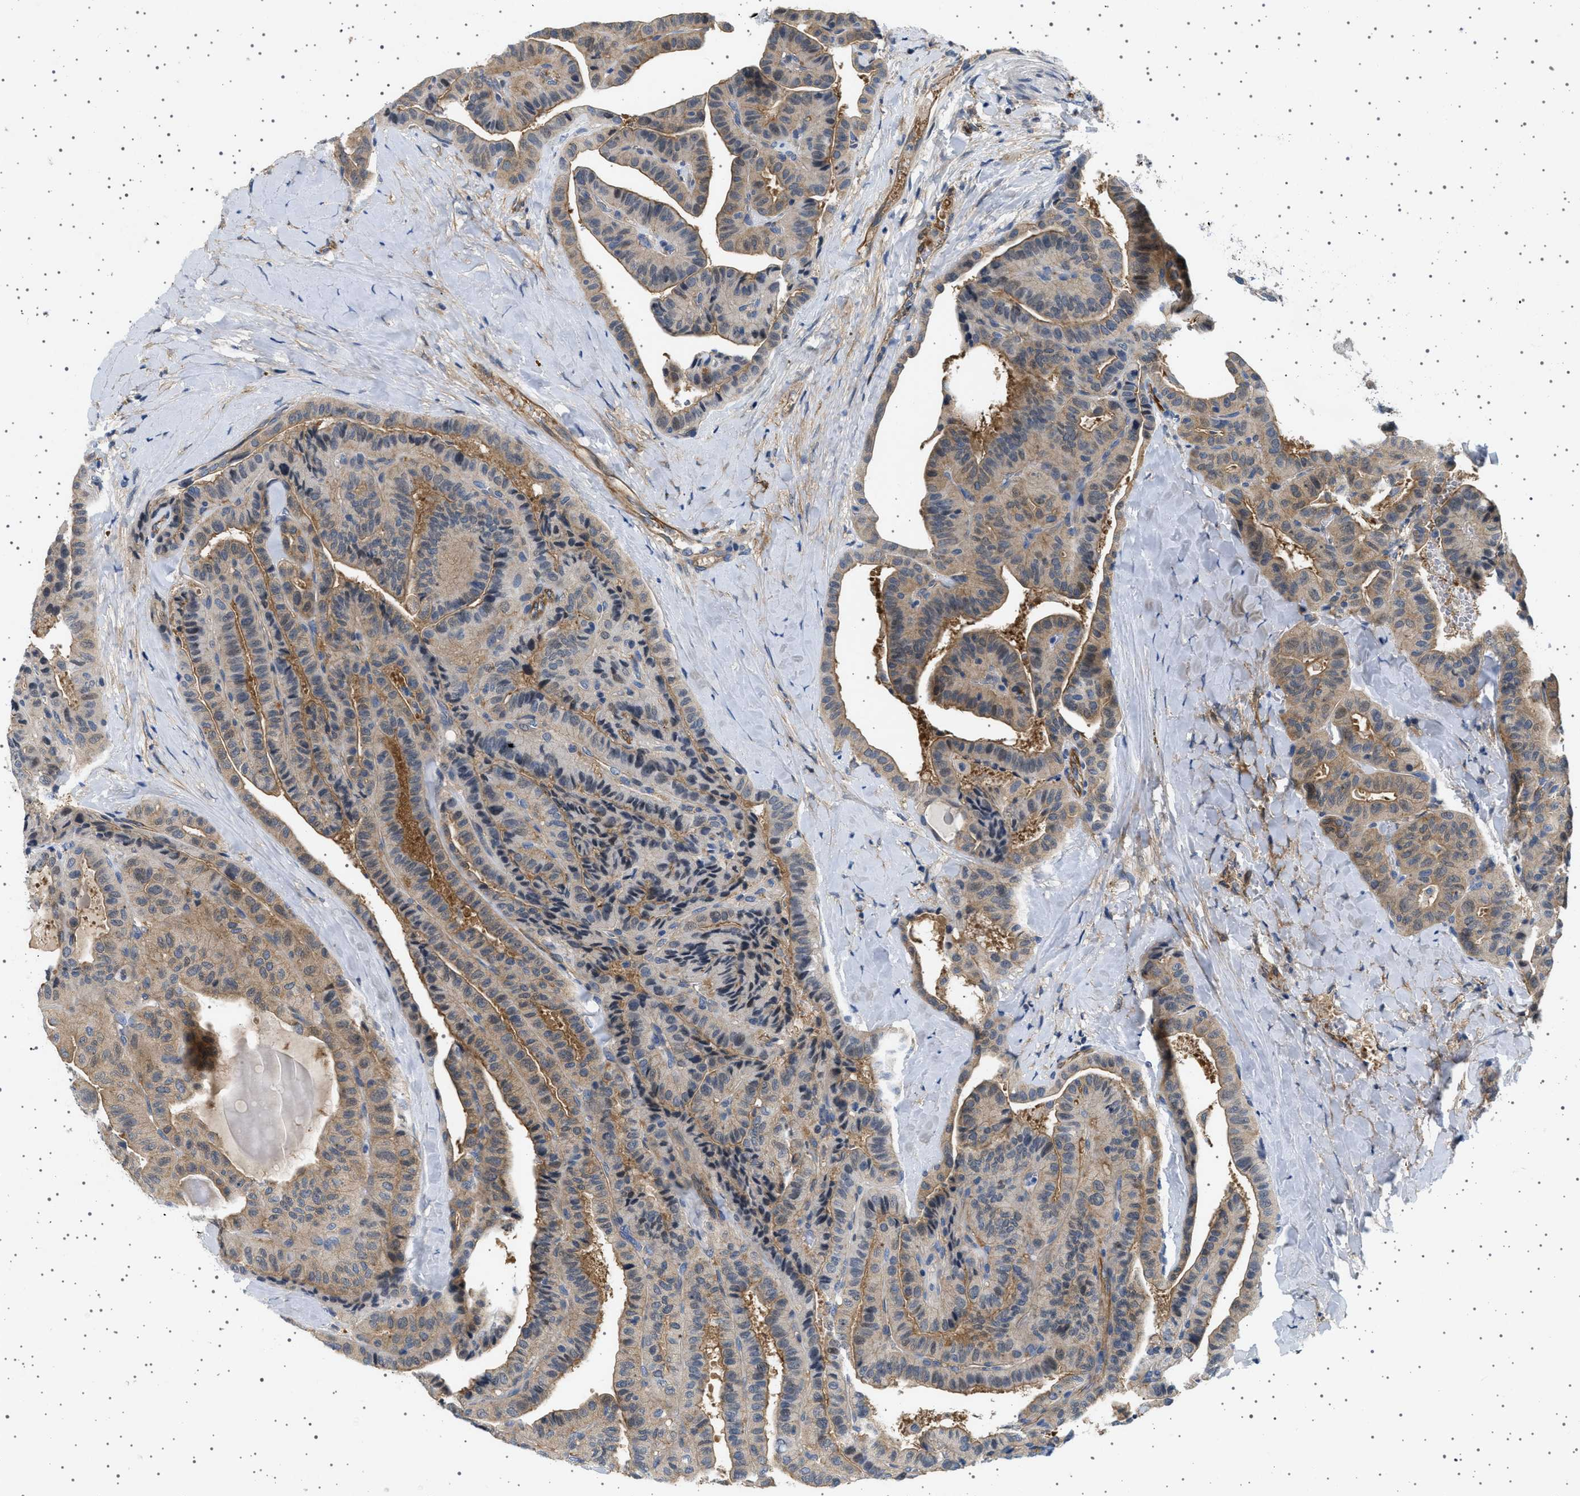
{"staining": {"intensity": "moderate", "quantity": "25%-75%", "location": "cytoplasmic/membranous"}, "tissue": "thyroid cancer", "cell_type": "Tumor cells", "image_type": "cancer", "snomed": [{"axis": "morphology", "description": "Papillary adenocarcinoma, NOS"}, {"axis": "topography", "description": "Thyroid gland"}], "caption": "Immunohistochemistry of human thyroid papillary adenocarcinoma reveals medium levels of moderate cytoplasmic/membranous positivity in about 25%-75% of tumor cells. (IHC, brightfield microscopy, high magnification).", "gene": "PLPP6", "patient": {"sex": "male", "age": 77}}